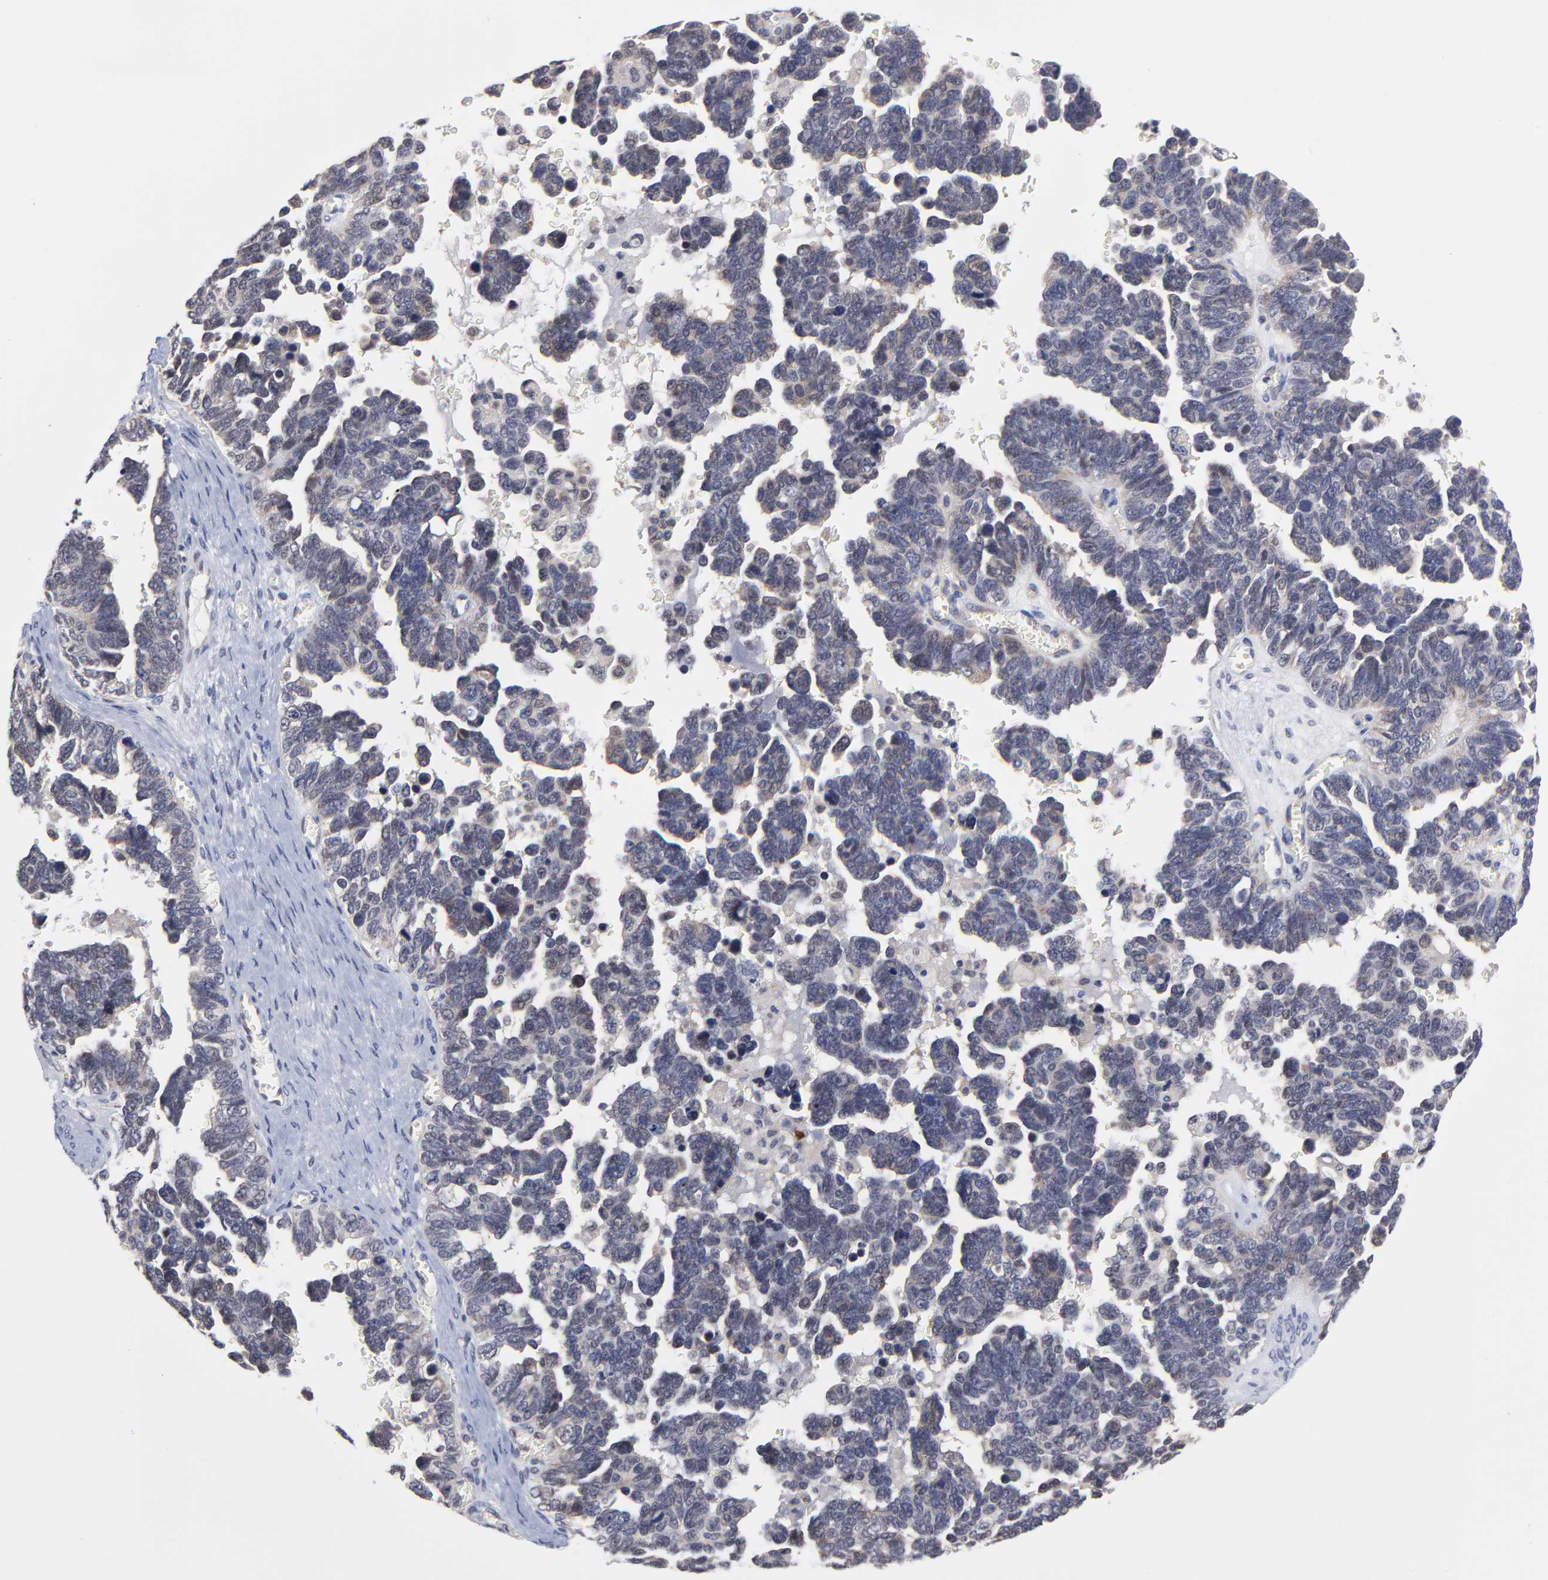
{"staining": {"intensity": "weak", "quantity": "25%-75%", "location": "cytoplasmic/membranous"}, "tissue": "ovarian cancer", "cell_type": "Tumor cells", "image_type": "cancer", "snomed": [{"axis": "morphology", "description": "Cystadenocarcinoma, serous, NOS"}, {"axis": "topography", "description": "Ovary"}], "caption": "This histopathology image reveals immunohistochemistry (IHC) staining of ovarian cancer (serous cystadenocarcinoma), with low weak cytoplasmic/membranous staining in approximately 25%-75% of tumor cells.", "gene": "ZNF157", "patient": {"sex": "female", "age": 69}}